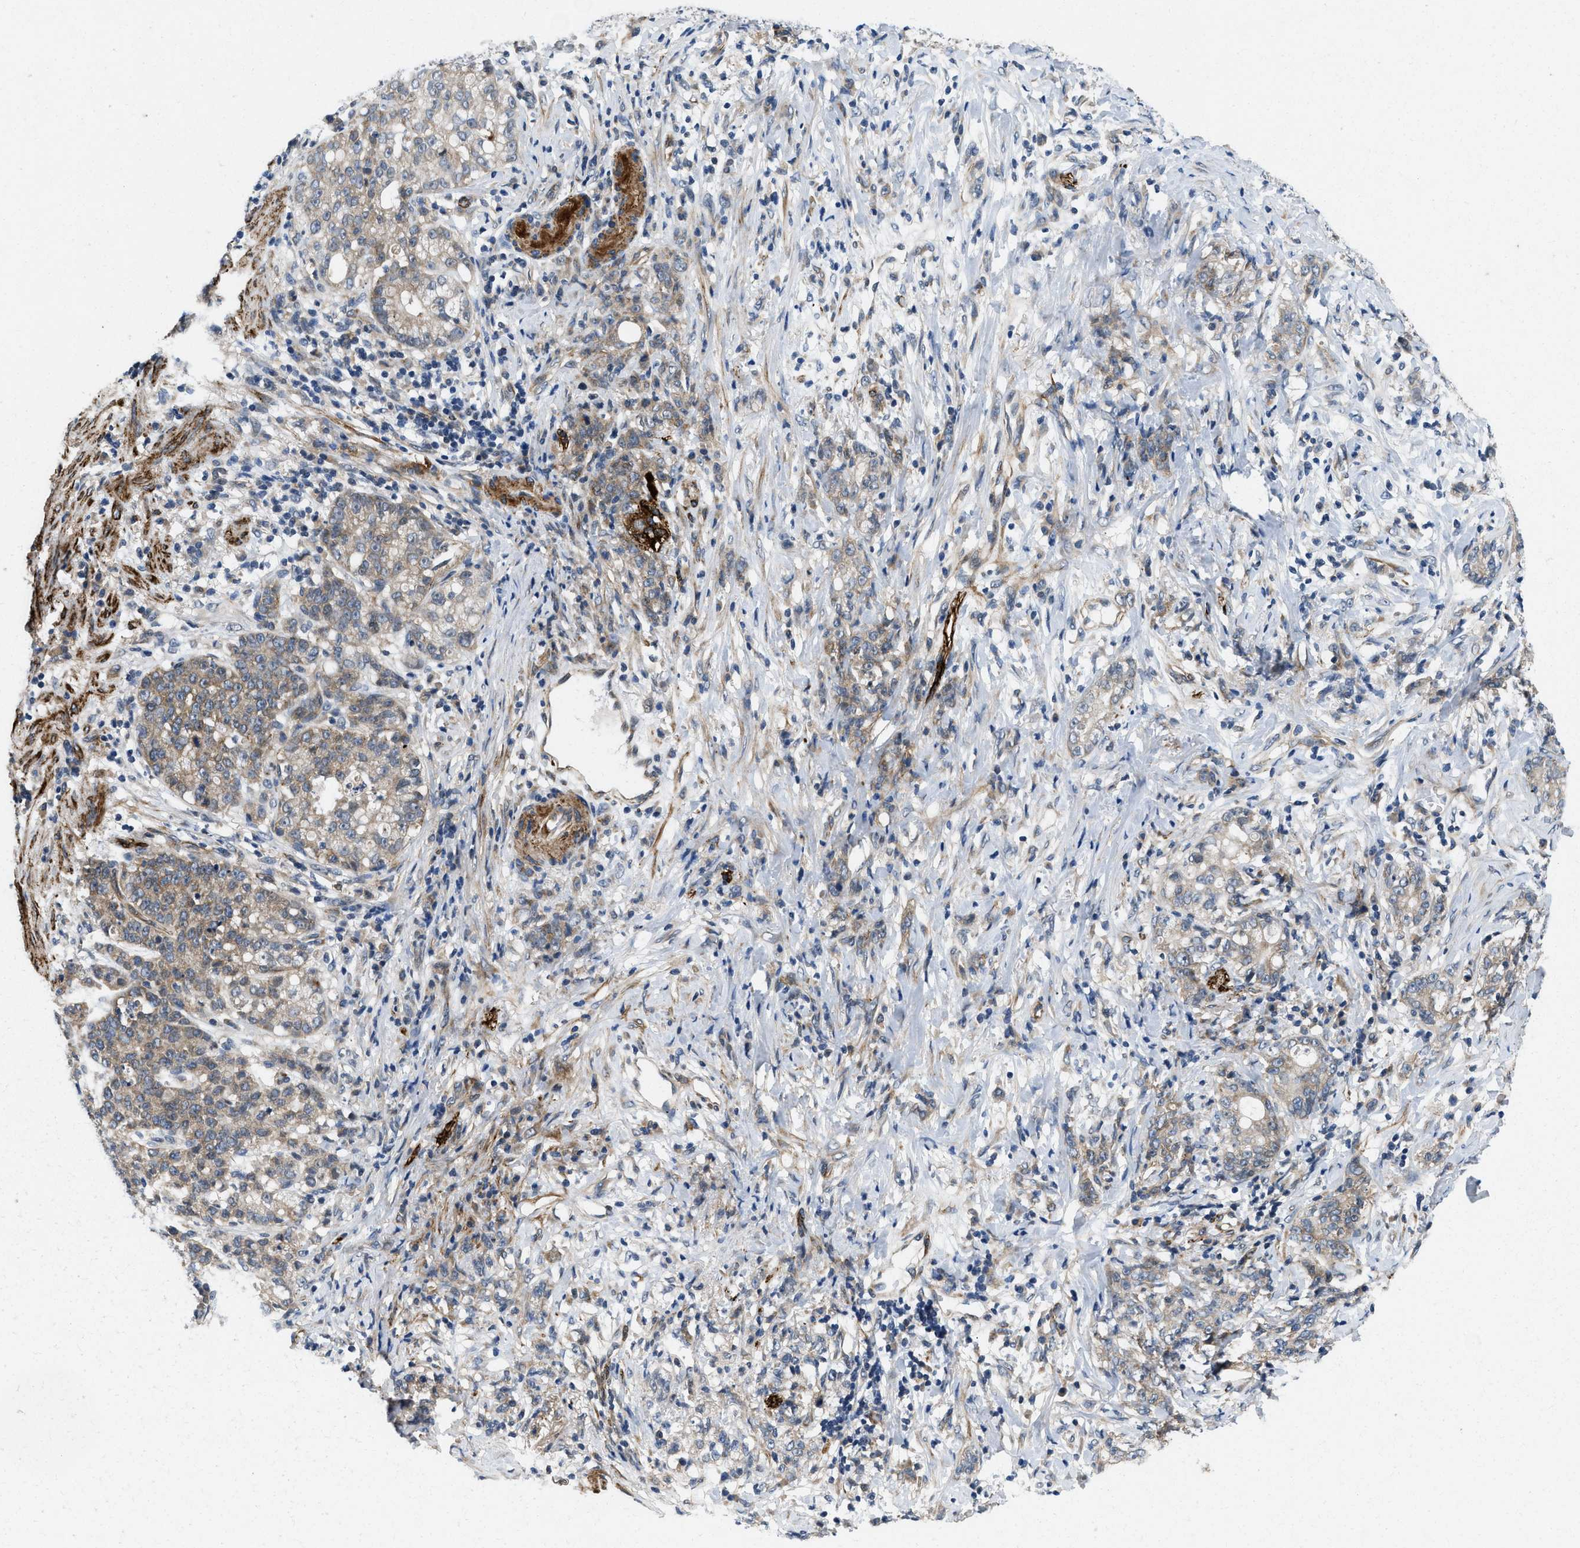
{"staining": {"intensity": "weak", "quantity": ">75%", "location": "cytoplasmic/membranous"}, "tissue": "stomach cancer", "cell_type": "Tumor cells", "image_type": "cancer", "snomed": [{"axis": "morphology", "description": "Adenocarcinoma, NOS"}, {"axis": "topography", "description": "Stomach, lower"}], "caption": "Stomach cancer was stained to show a protein in brown. There is low levels of weak cytoplasmic/membranous expression in approximately >75% of tumor cells.", "gene": "ZNF599", "patient": {"sex": "male", "age": 88}}